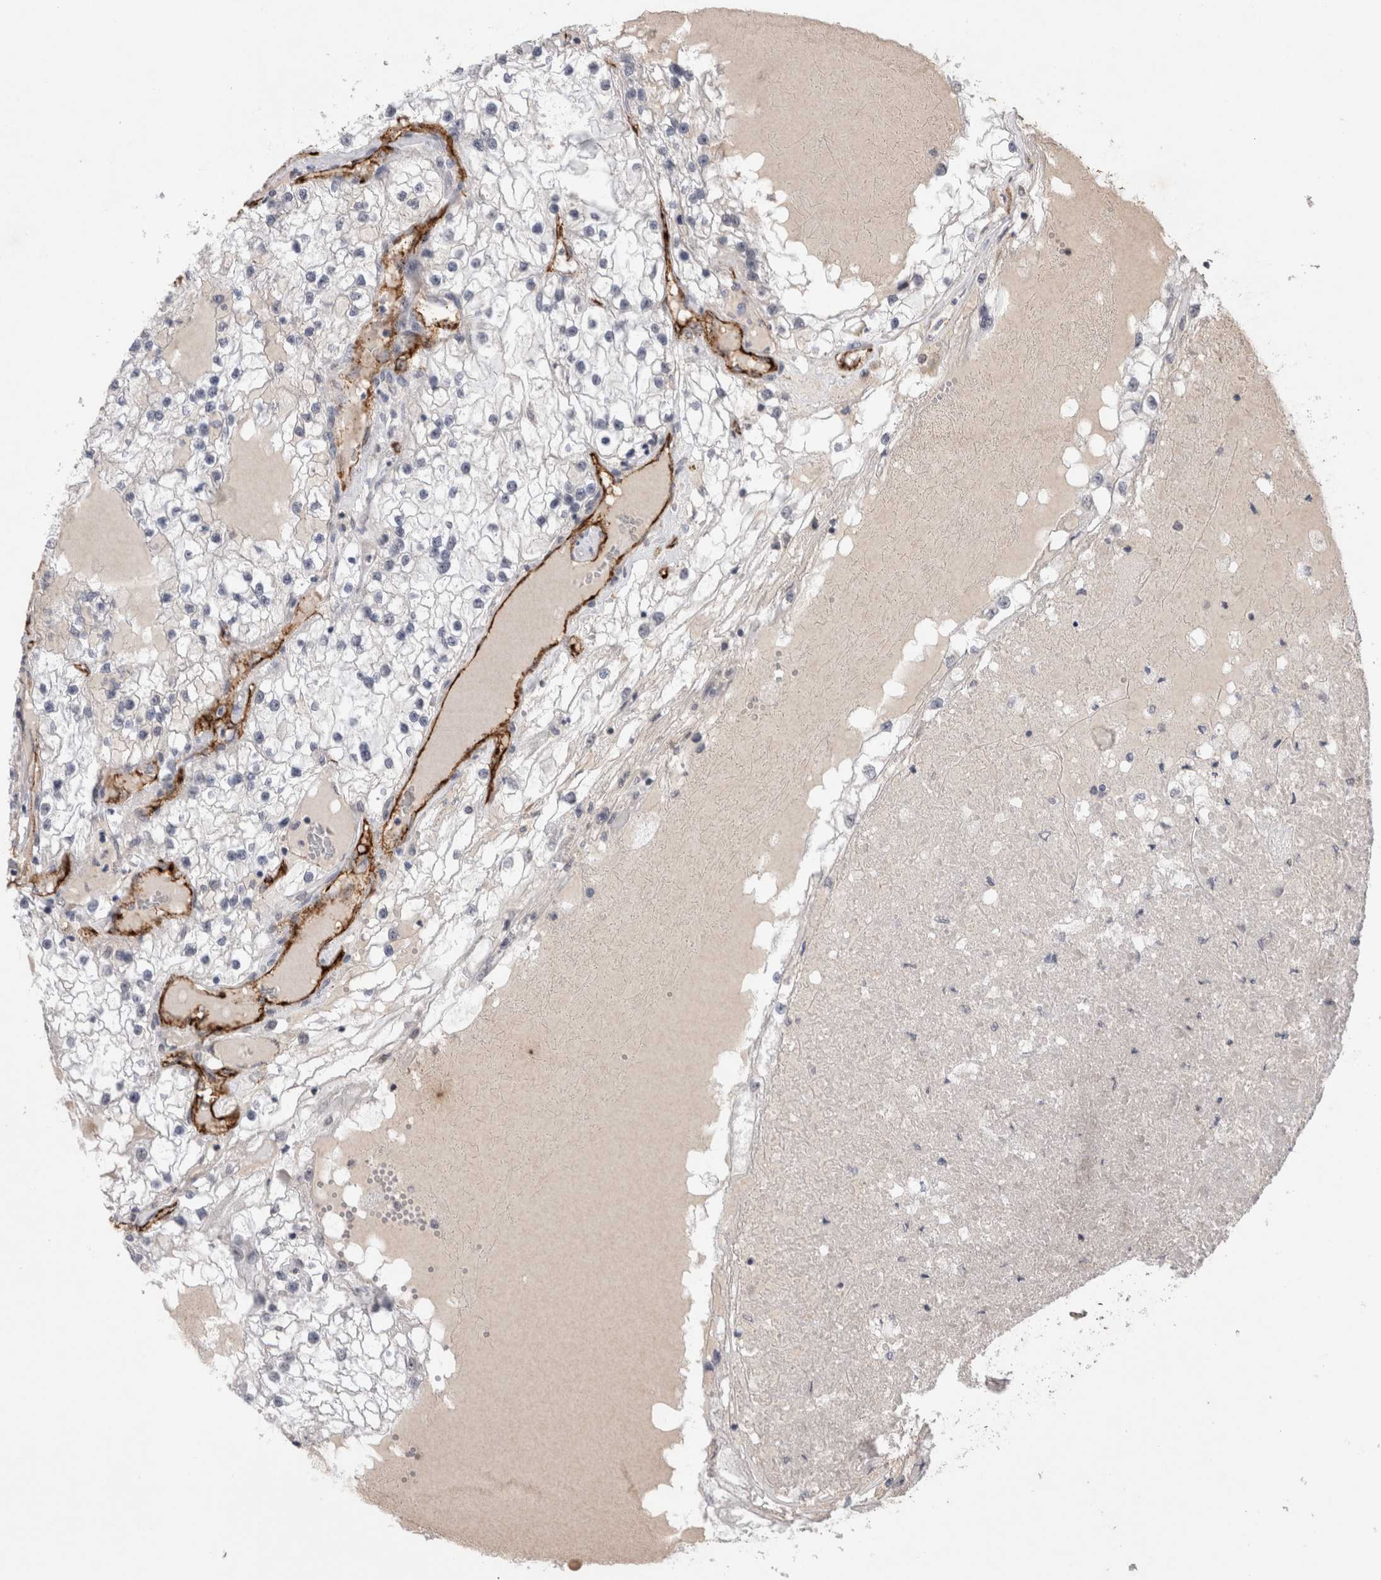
{"staining": {"intensity": "negative", "quantity": "none", "location": "none"}, "tissue": "renal cancer", "cell_type": "Tumor cells", "image_type": "cancer", "snomed": [{"axis": "morphology", "description": "Adenocarcinoma, NOS"}, {"axis": "topography", "description": "Kidney"}], "caption": "The immunohistochemistry (IHC) micrograph has no significant expression in tumor cells of renal adenocarcinoma tissue.", "gene": "CDH13", "patient": {"sex": "male", "age": 68}}